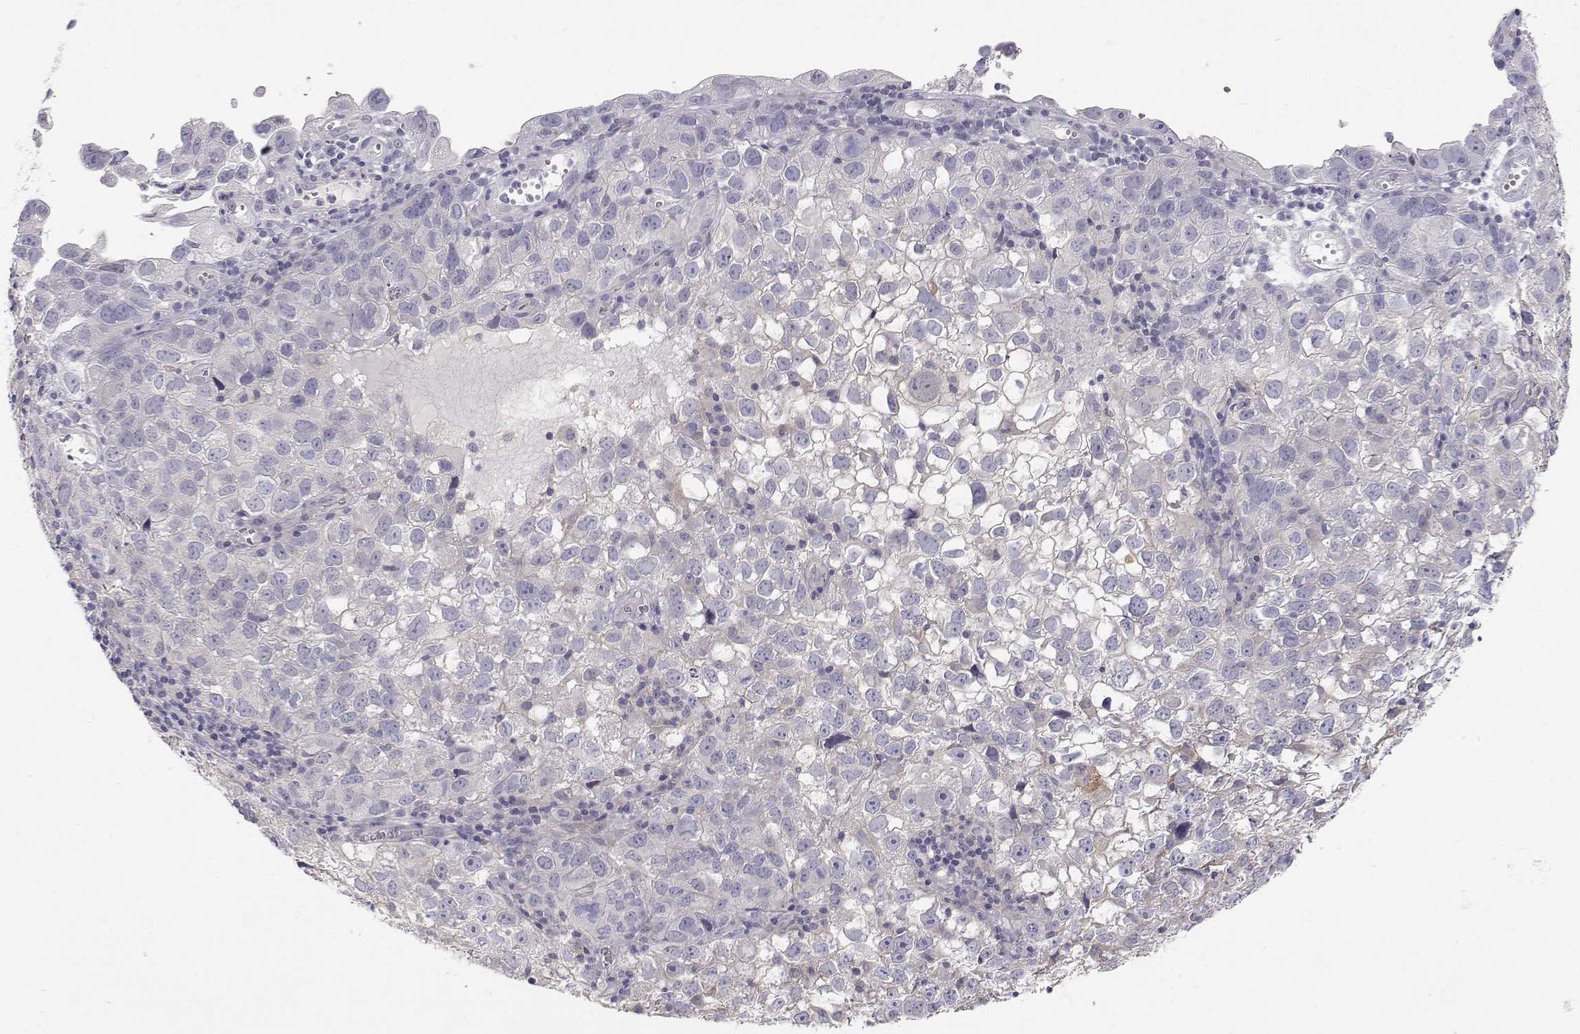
{"staining": {"intensity": "negative", "quantity": "none", "location": "none"}, "tissue": "cervical cancer", "cell_type": "Tumor cells", "image_type": "cancer", "snomed": [{"axis": "morphology", "description": "Squamous cell carcinoma, NOS"}, {"axis": "topography", "description": "Cervix"}], "caption": "Immunohistochemistry (IHC) histopathology image of neoplastic tissue: human squamous cell carcinoma (cervical) stained with DAB shows no significant protein staining in tumor cells.", "gene": "MYPN", "patient": {"sex": "female", "age": 55}}